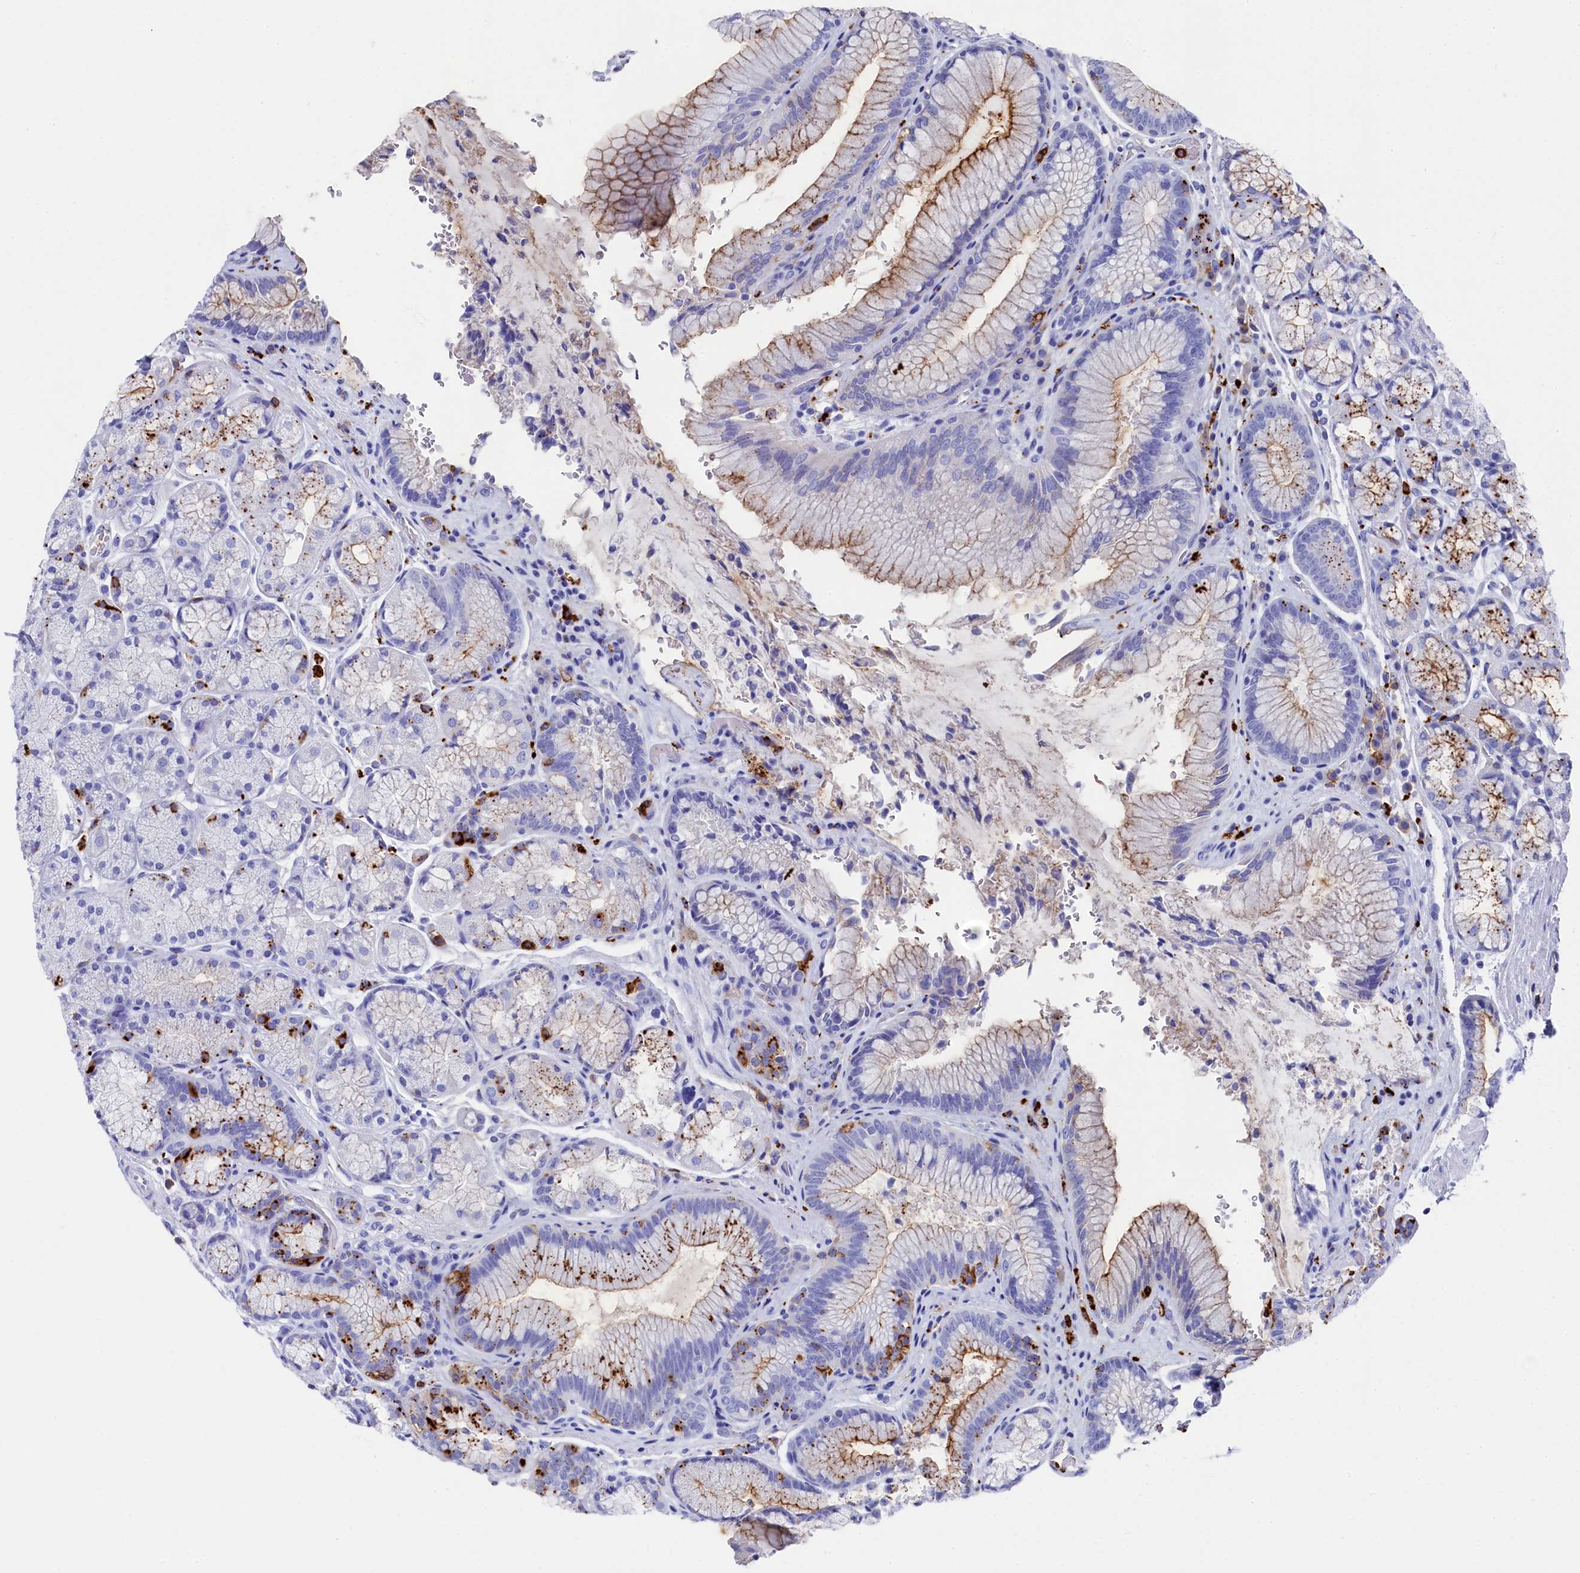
{"staining": {"intensity": "moderate", "quantity": "25%-75%", "location": "cytoplasmic/membranous"}, "tissue": "stomach", "cell_type": "Glandular cells", "image_type": "normal", "snomed": [{"axis": "morphology", "description": "Normal tissue, NOS"}, {"axis": "topography", "description": "Stomach"}], "caption": "IHC (DAB) staining of benign human stomach exhibits moderate cytoplasmic/membranous protein positivity in approximately 25%-75% of glandular cells. (IHC, brightfield microscopy, high magnification).", "gene": "PLAC8", "patient": {"sex": "male", "age": 63}}